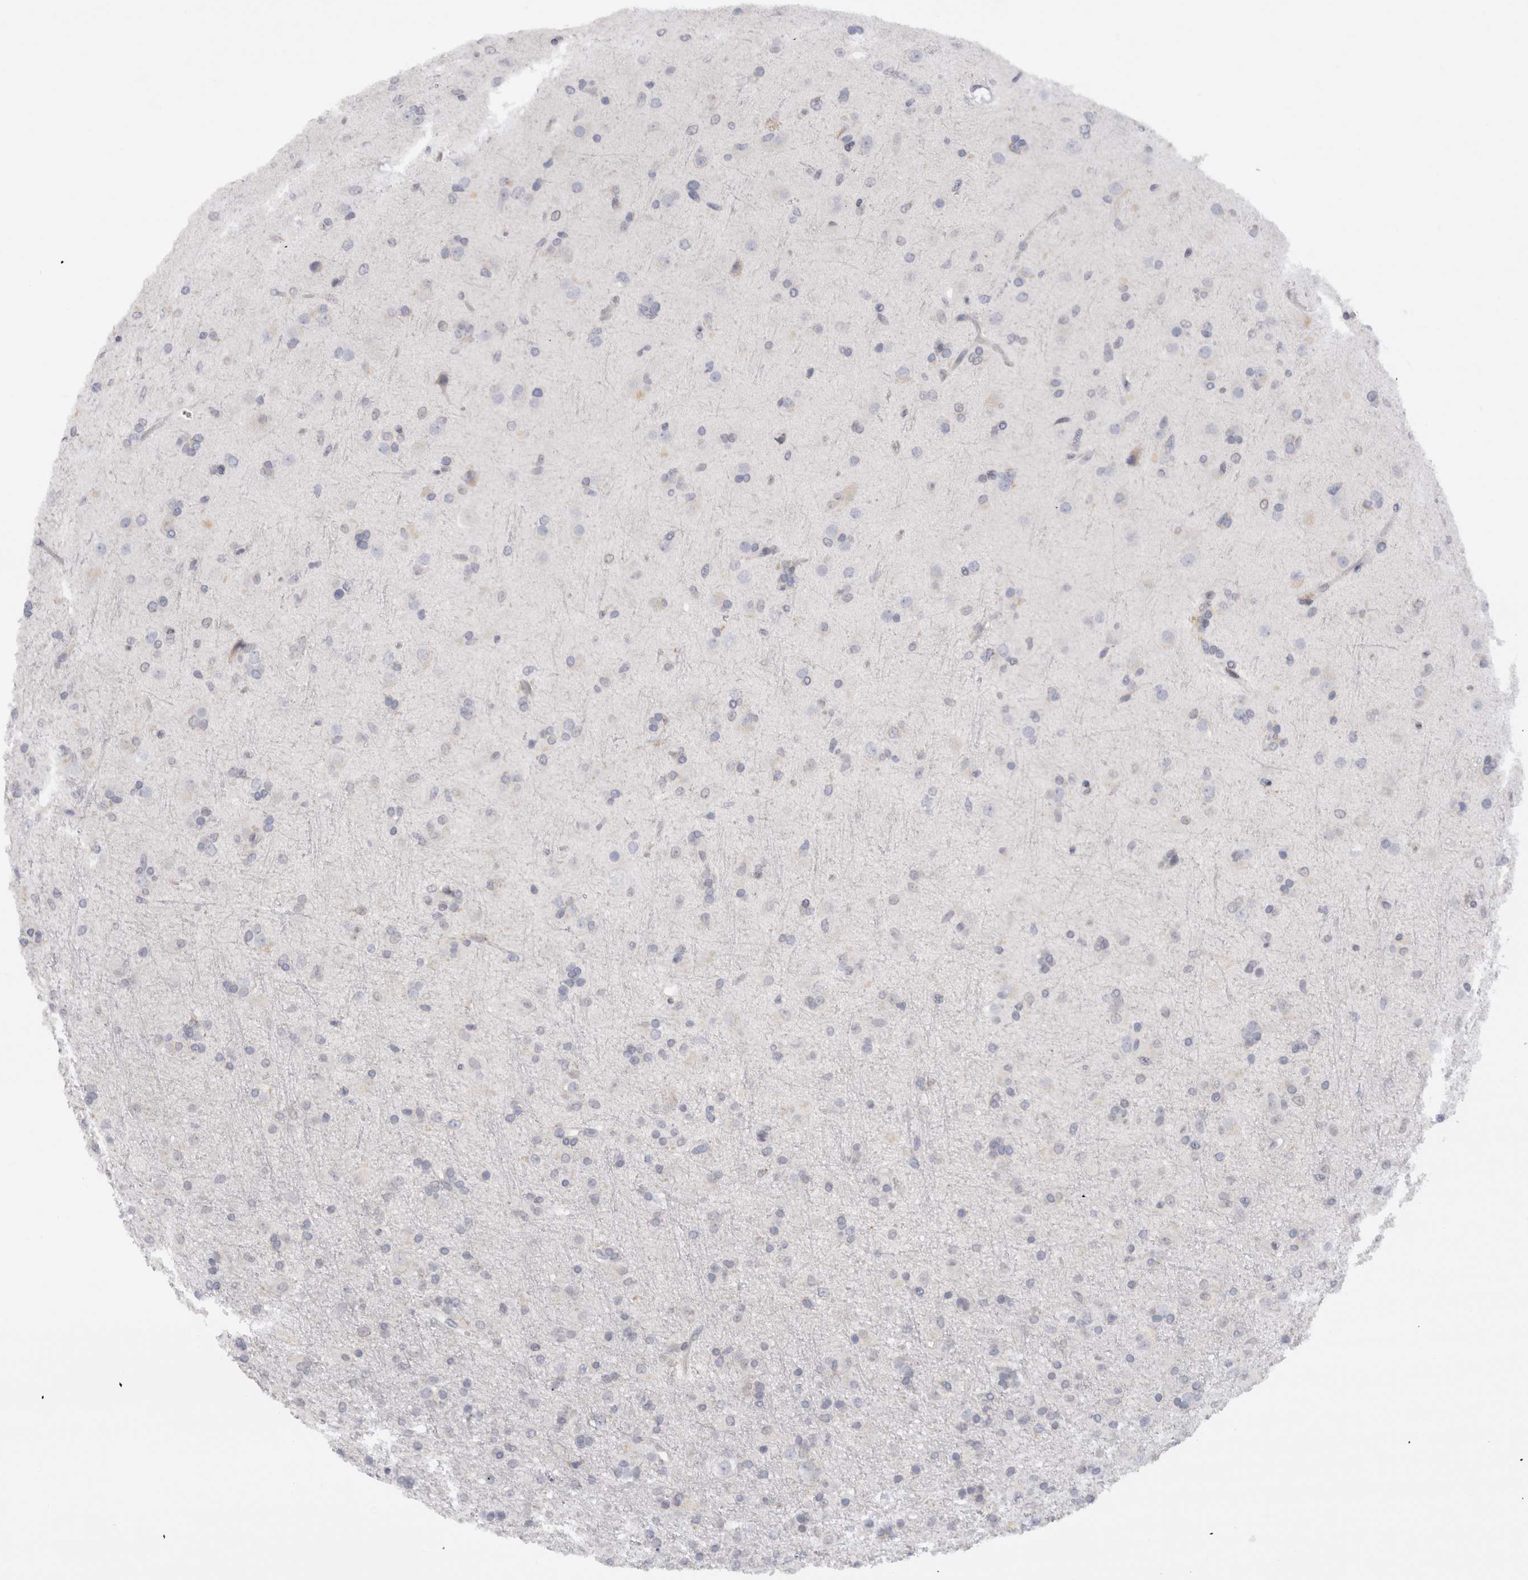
{"staining": {"intensity": "negative", "quantity": "none", "location": "none"}, "tissue": "glioma", "cell_type": "Tumor cells", "image_type": "cancer", "snomed": [{"axis": "morphology", "description": "Glioma, malignant, Low grade"}, {"axis": "topography", "description": "Brain"}], "caption": "Human malignant glioma (low-grade) stained for a protein using immunohistochemistry (IHC) exhibits no positivity in tumor cells.", "gene": "VCPIP1", "patient": {"sex": "male", "age": 65}}